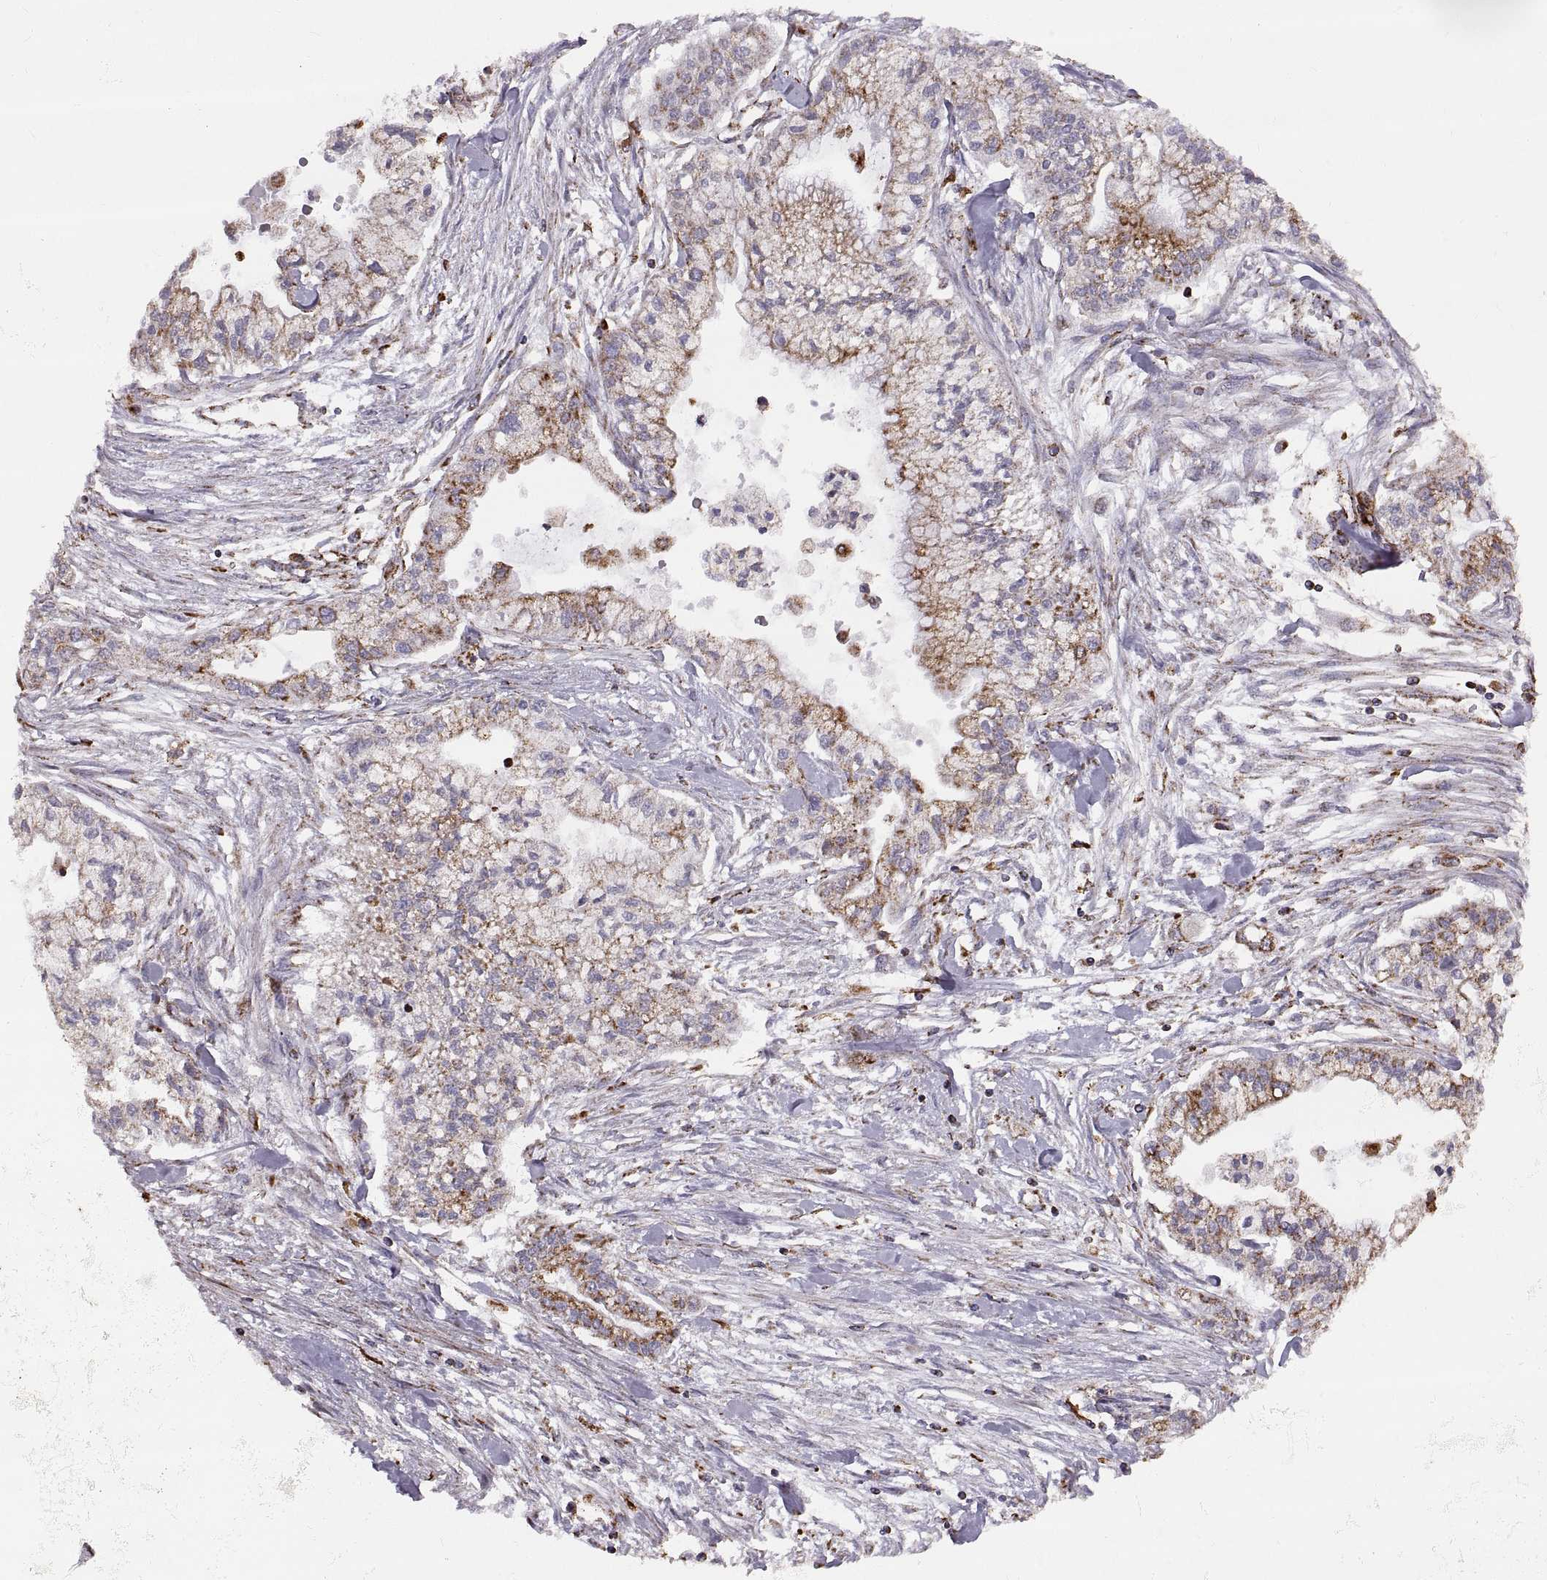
{"staining": {"intensity": "moderate", "quantity": "25%-75%", "location": "cytoplasmic/membranous"}, "tissue": "pancreatic cancer", "cell_type": "Tumor cells", "image_type": "cancer", "snomed": [{"axis": "morphology", "description": "Adenocarcinoma, NOS"}, {"axis": "topography", "description": "Pancreas"}], "caption": "Immunohistochemistry photomicrograph of human pancreatic cancer (adenocarcinoma) stained for a protein (brown), which demonstrates medium levels of moderate cytoplasmic/membranous staining in about 25%-75% of tumor cells.", "gene": "ARSD", "patient": {"sex": "male", "age": 54}}